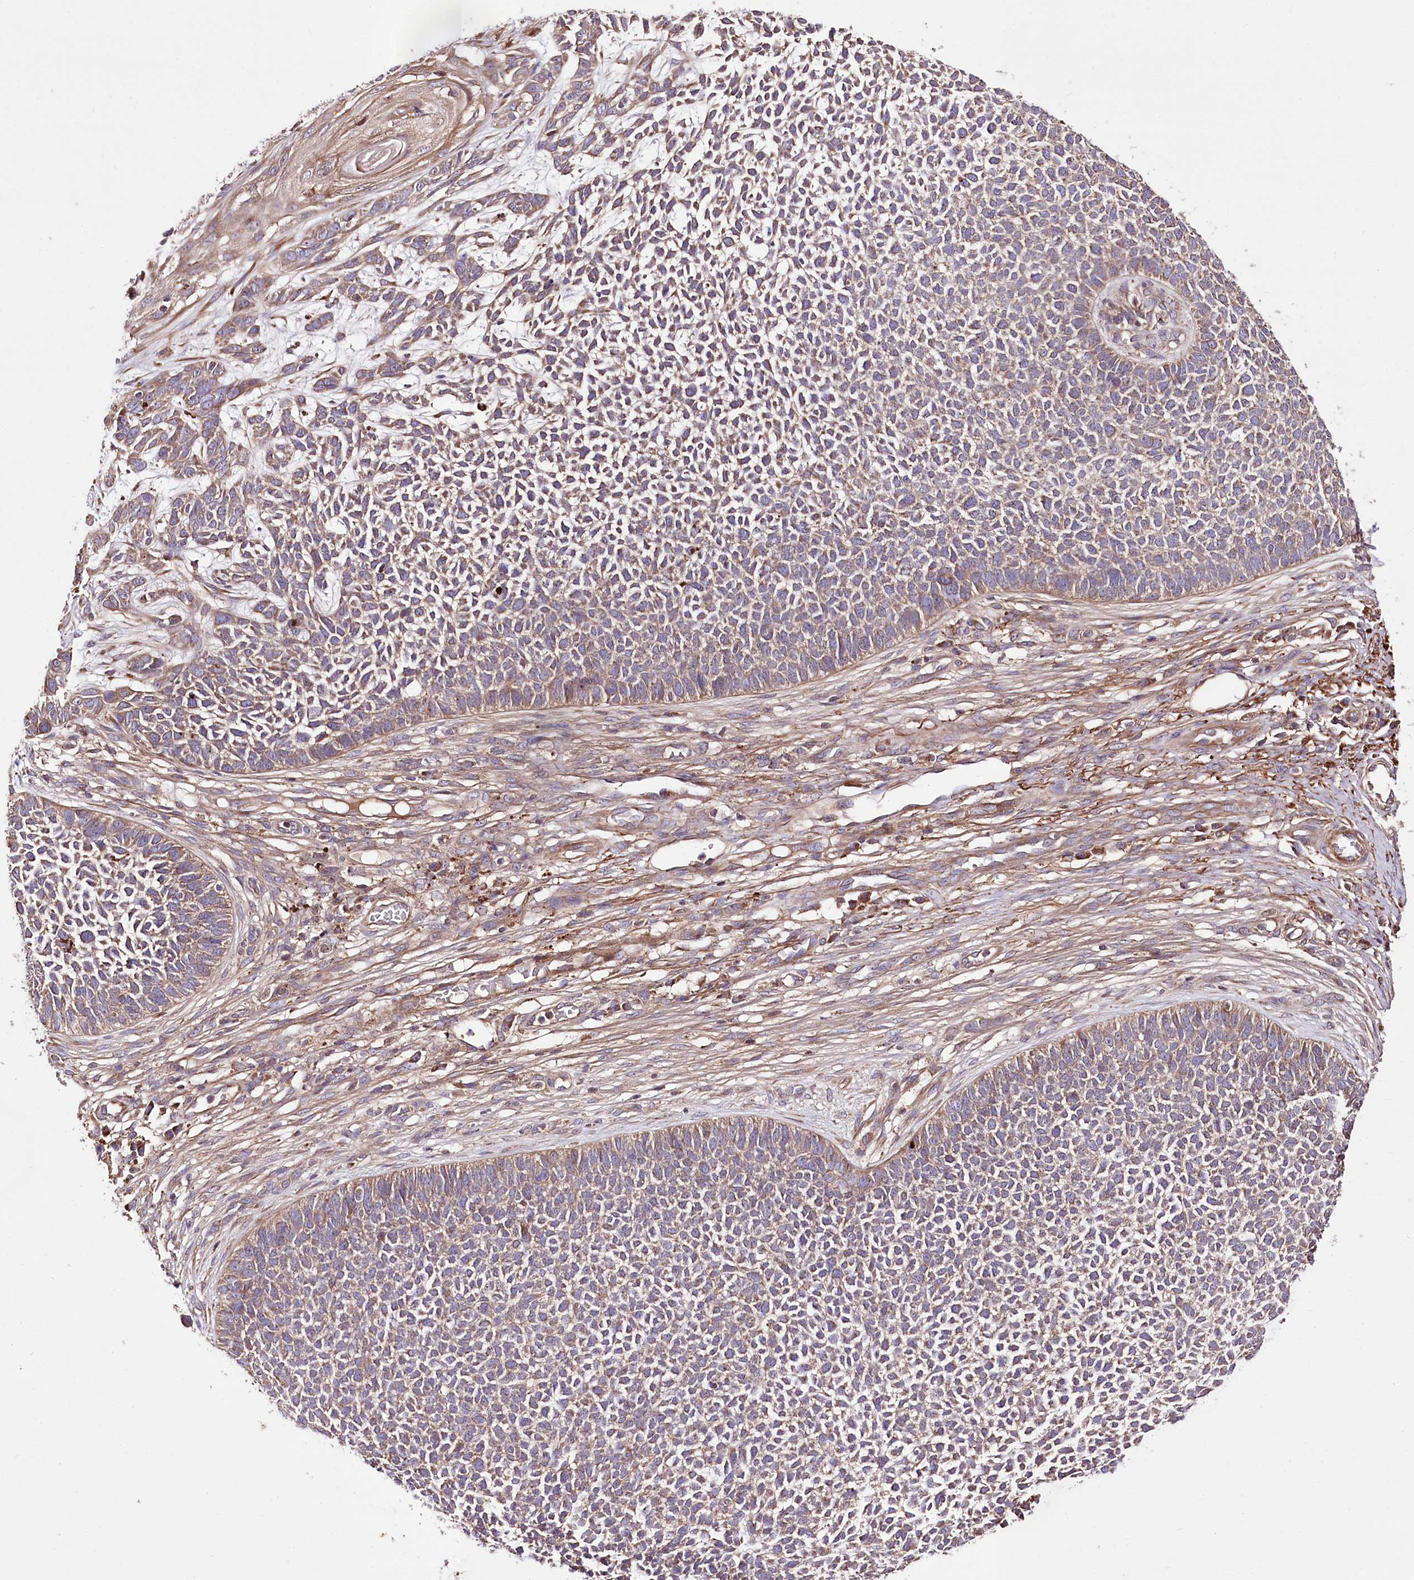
{"staining": {"intensity": "moderate", "quantity": ">75%", "location": "cytoplasmic/membranous"}, "tissue": "skin cancer", "cell_type": "Tumor cells", "image_type": "cancer", "snomed": [{"axis": "morphology", "description": "Basal cell carcinoma"}, {"axis": "topography", "description": "Skin"}], "caption": "IHC (DAB) staining of skin basal cell carcinoma exhibits moderate cytoplasmic/membranous protein expression in about >75% of tumor cells. (DAB = brown stain, brightfield microscopy at high magnification).", "gene": "WWC1", "patient": {"sex": "female", "age": 84}}